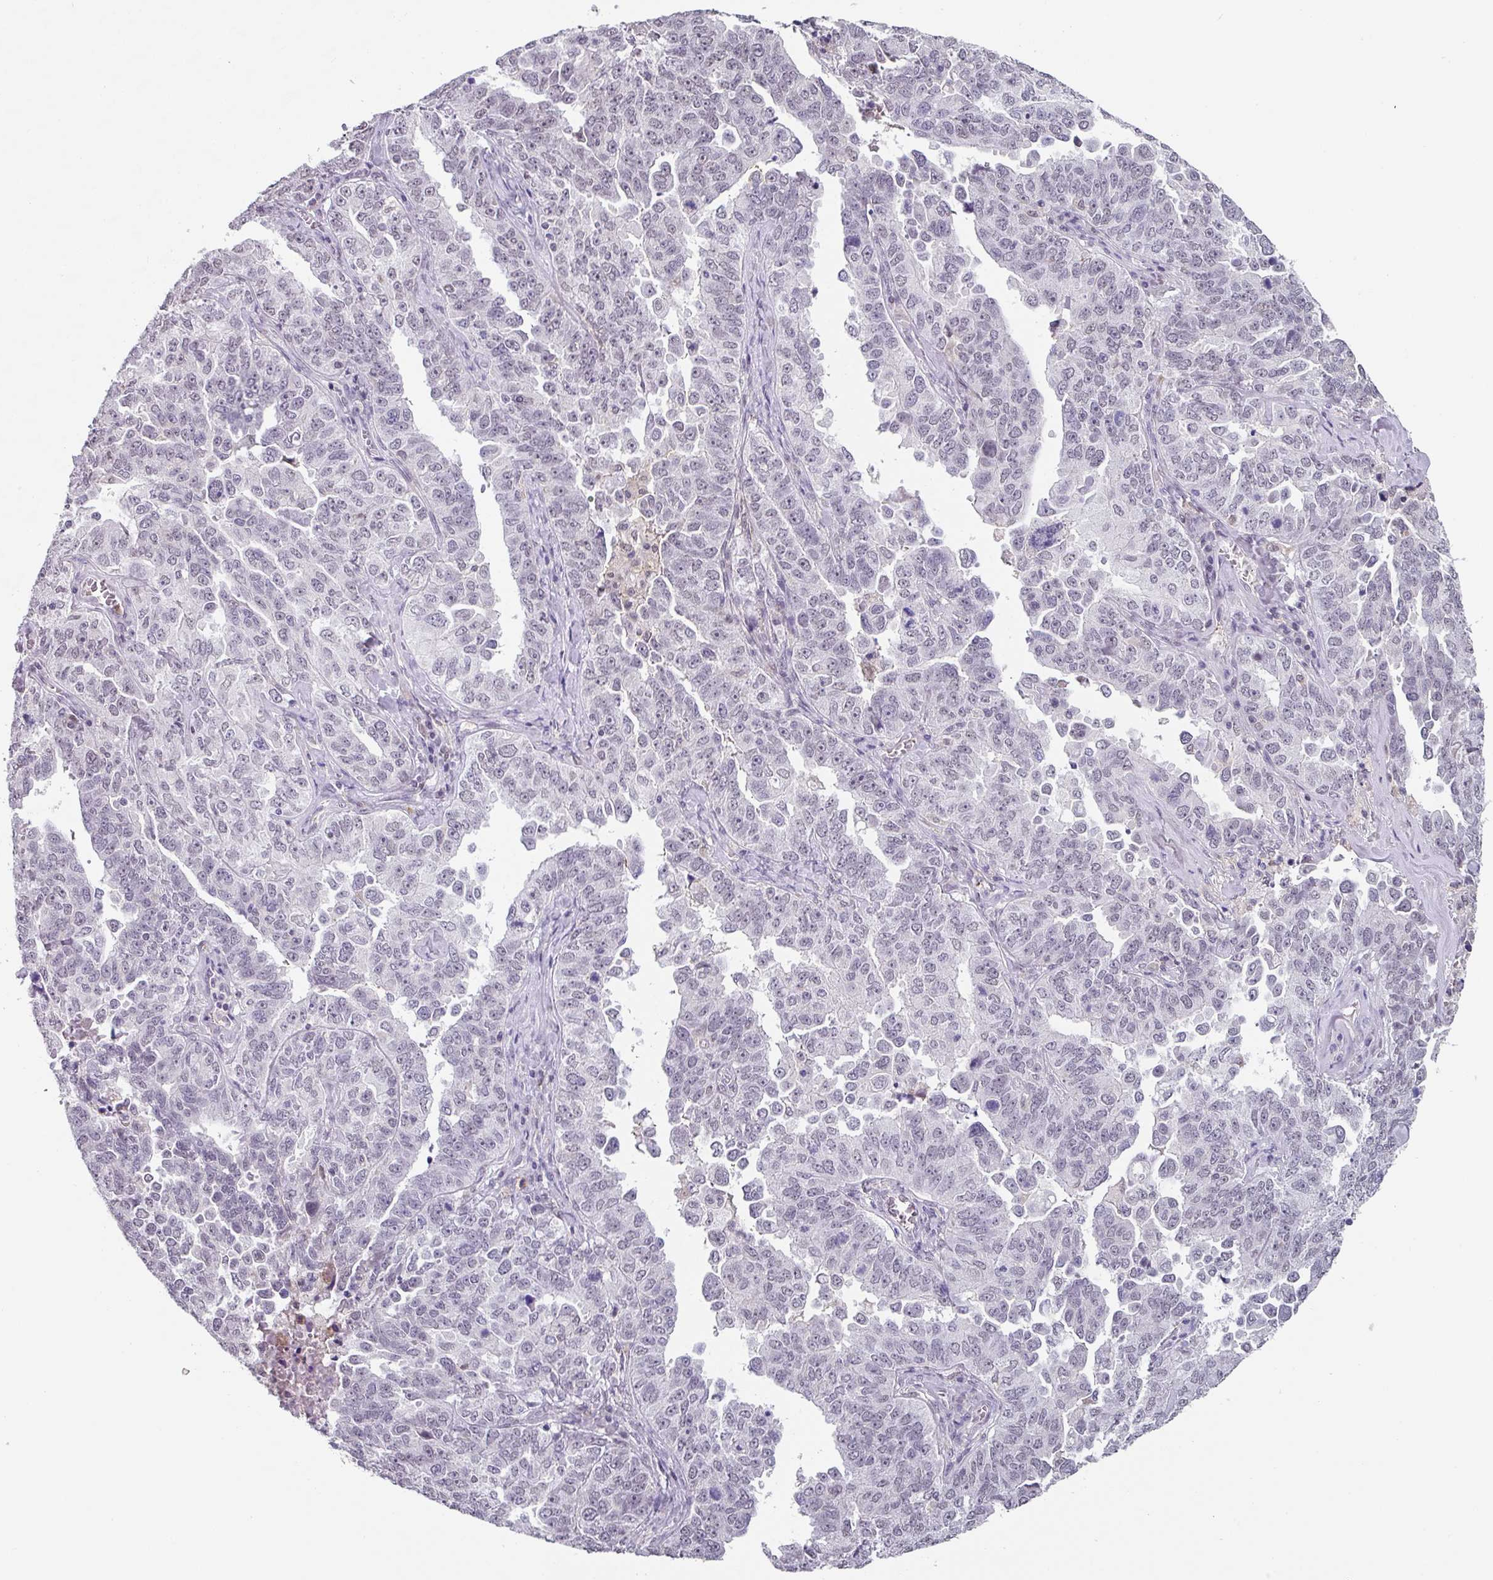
{"staining": {"intensity": "negative", "quantity": "none", "location": "none"}, "tissue": "ovarian cancer", "cell_type": "Tumor cells", "image_type": "cancer", "snomed": [{"axis": "morphology", "description": "Carcinoma, endometroid"}, {"axis": "topography", "description": "Ovary"}], "caption": "Immunohistochemistry micrograph of ovarian cancer (endometroid carcinoma) stained for a protein (brown), which demonstrates no positivity in tumor cells. The staining is performed using DAB brown chromogen with nuclei counter-stained in using hematoxylin.", "gene": "C1QB", "patient": {"sex": "female", "age": 62}}